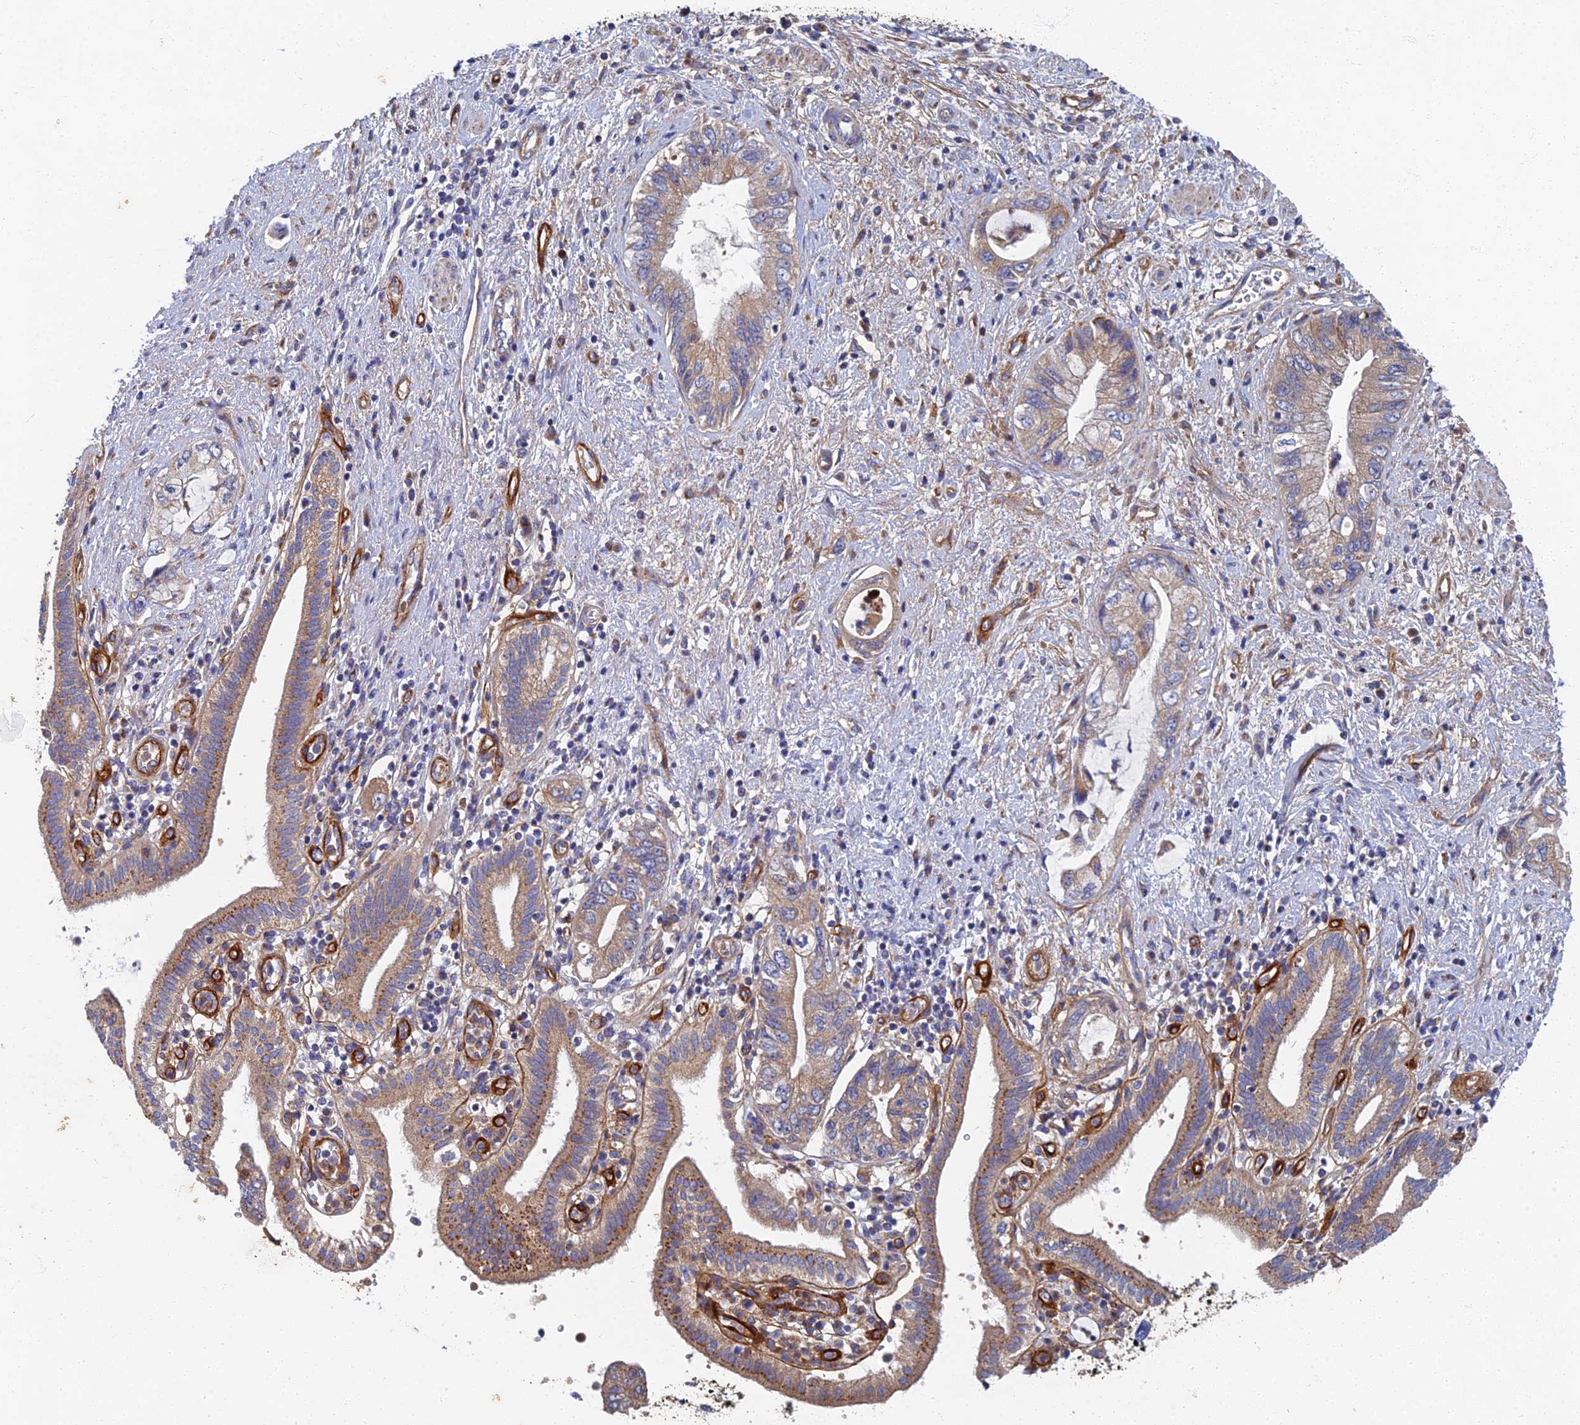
{"staining": {"intensity": "moderate", "quantity": "25%-75%", "location": "cytoplasmic/membranous"}, "tissue": "pancreatic cancer", "cell_type": "Tumor cells", "image_type": "cancer", "snomed": [{"axis": "morphology", "description": "Adenocarcinoma, NOS"}, {"axis": "topography", "description": "Pancreas"}], "caption": "Moderate cytoplasmic/membranous protein expression is identified in approximately 25%-75% of tumor cells in pancreatic cancer.", "gene": "RNASEK", "patient": {"sex": "female", "age": 73}}